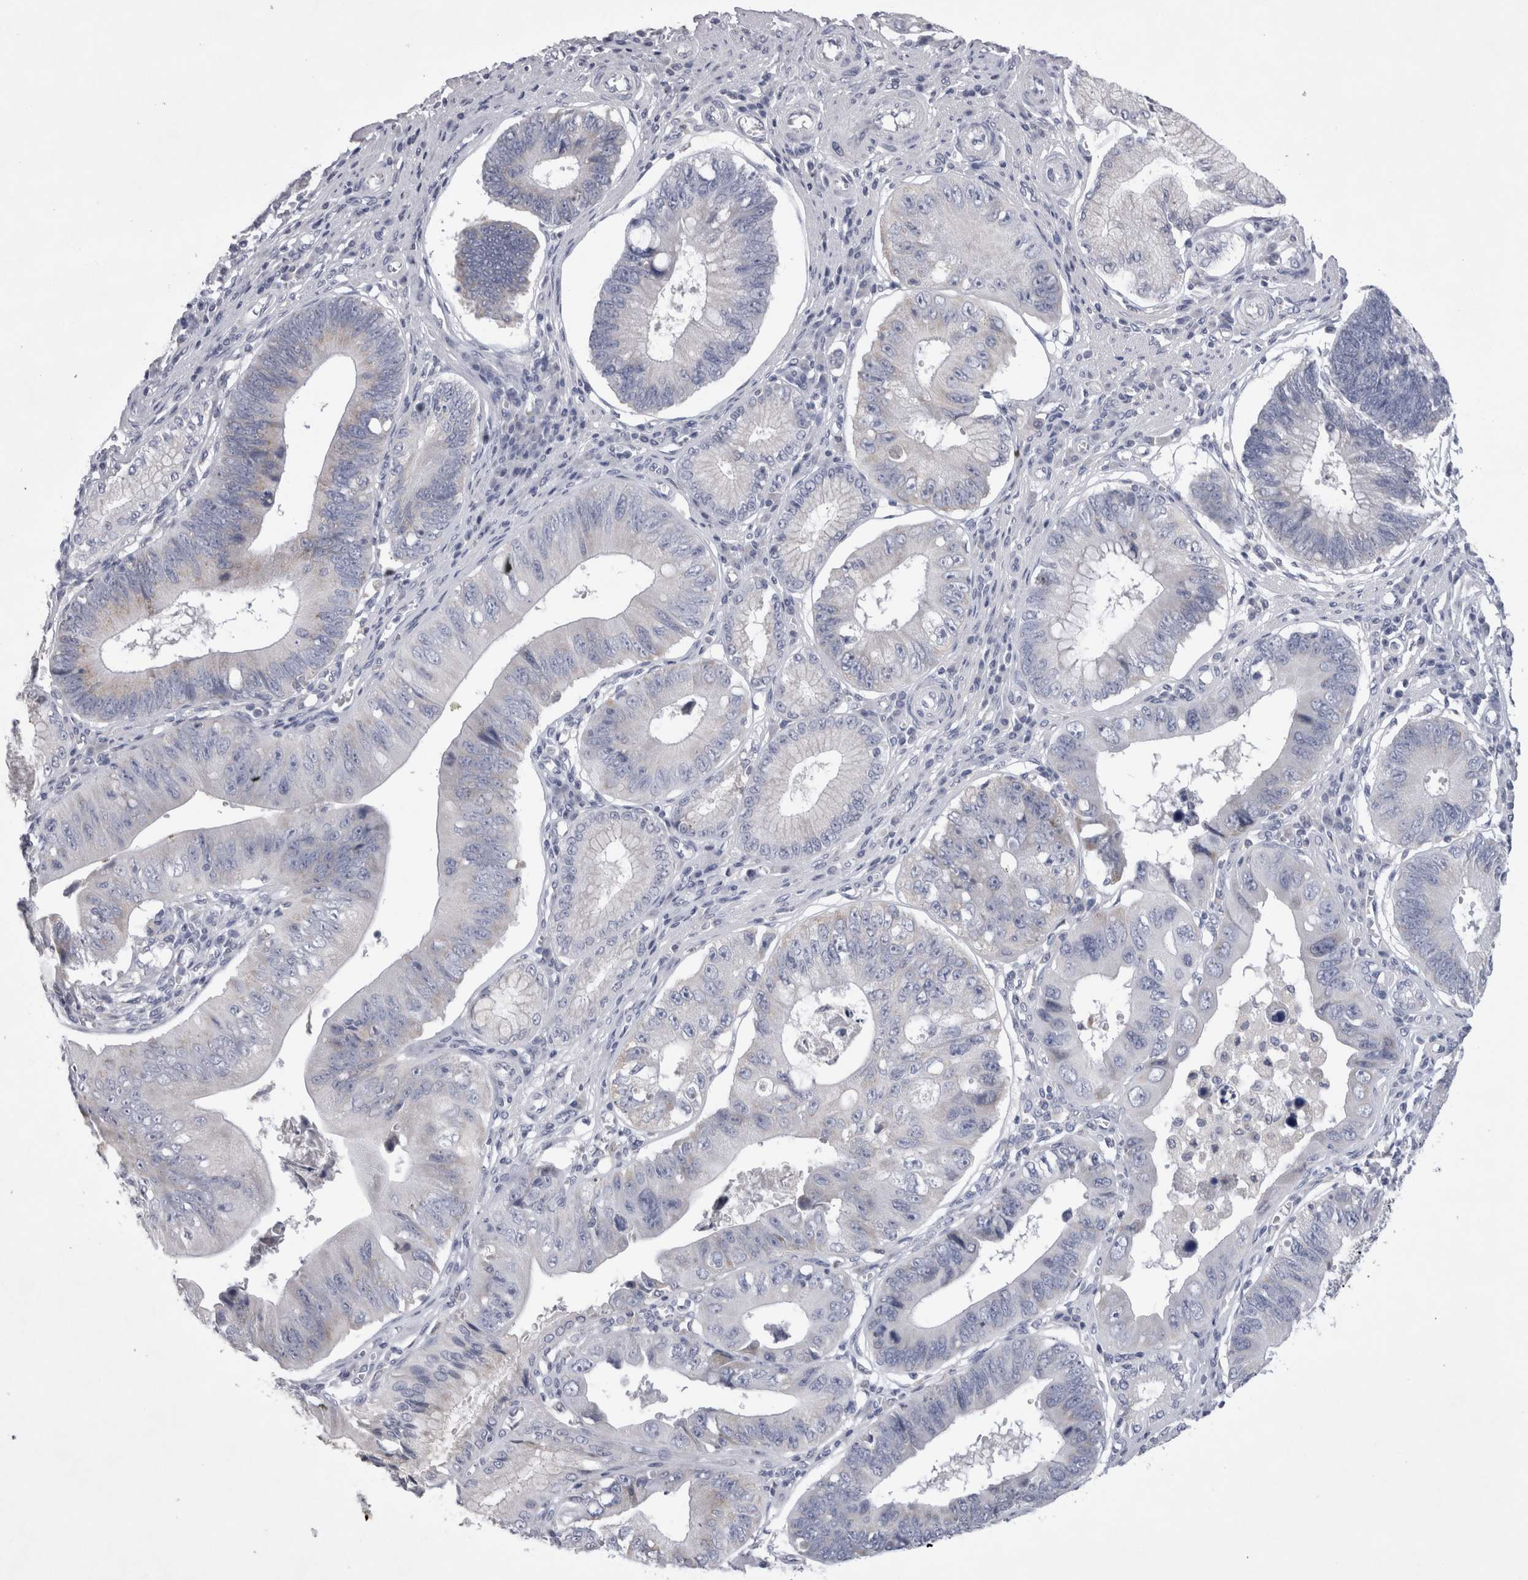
{"staining": {"intensity": "negative", "quantity": "none", "location": "none"}, "tissue": "stomach cancer", "cell_type": "Tumor cells", "image_type": "cancer", "snomed": [{"axis": "morphology", "description": "Adenocarcinoma, NOS"}, {"axis": "topography", "description": "Stomach"}], "caption": "Tumor cells show no significant positivity in adenocarcinoma (stomach).", "gene": "DHRS4", "patient": {"sex": "male", "age": 59}}